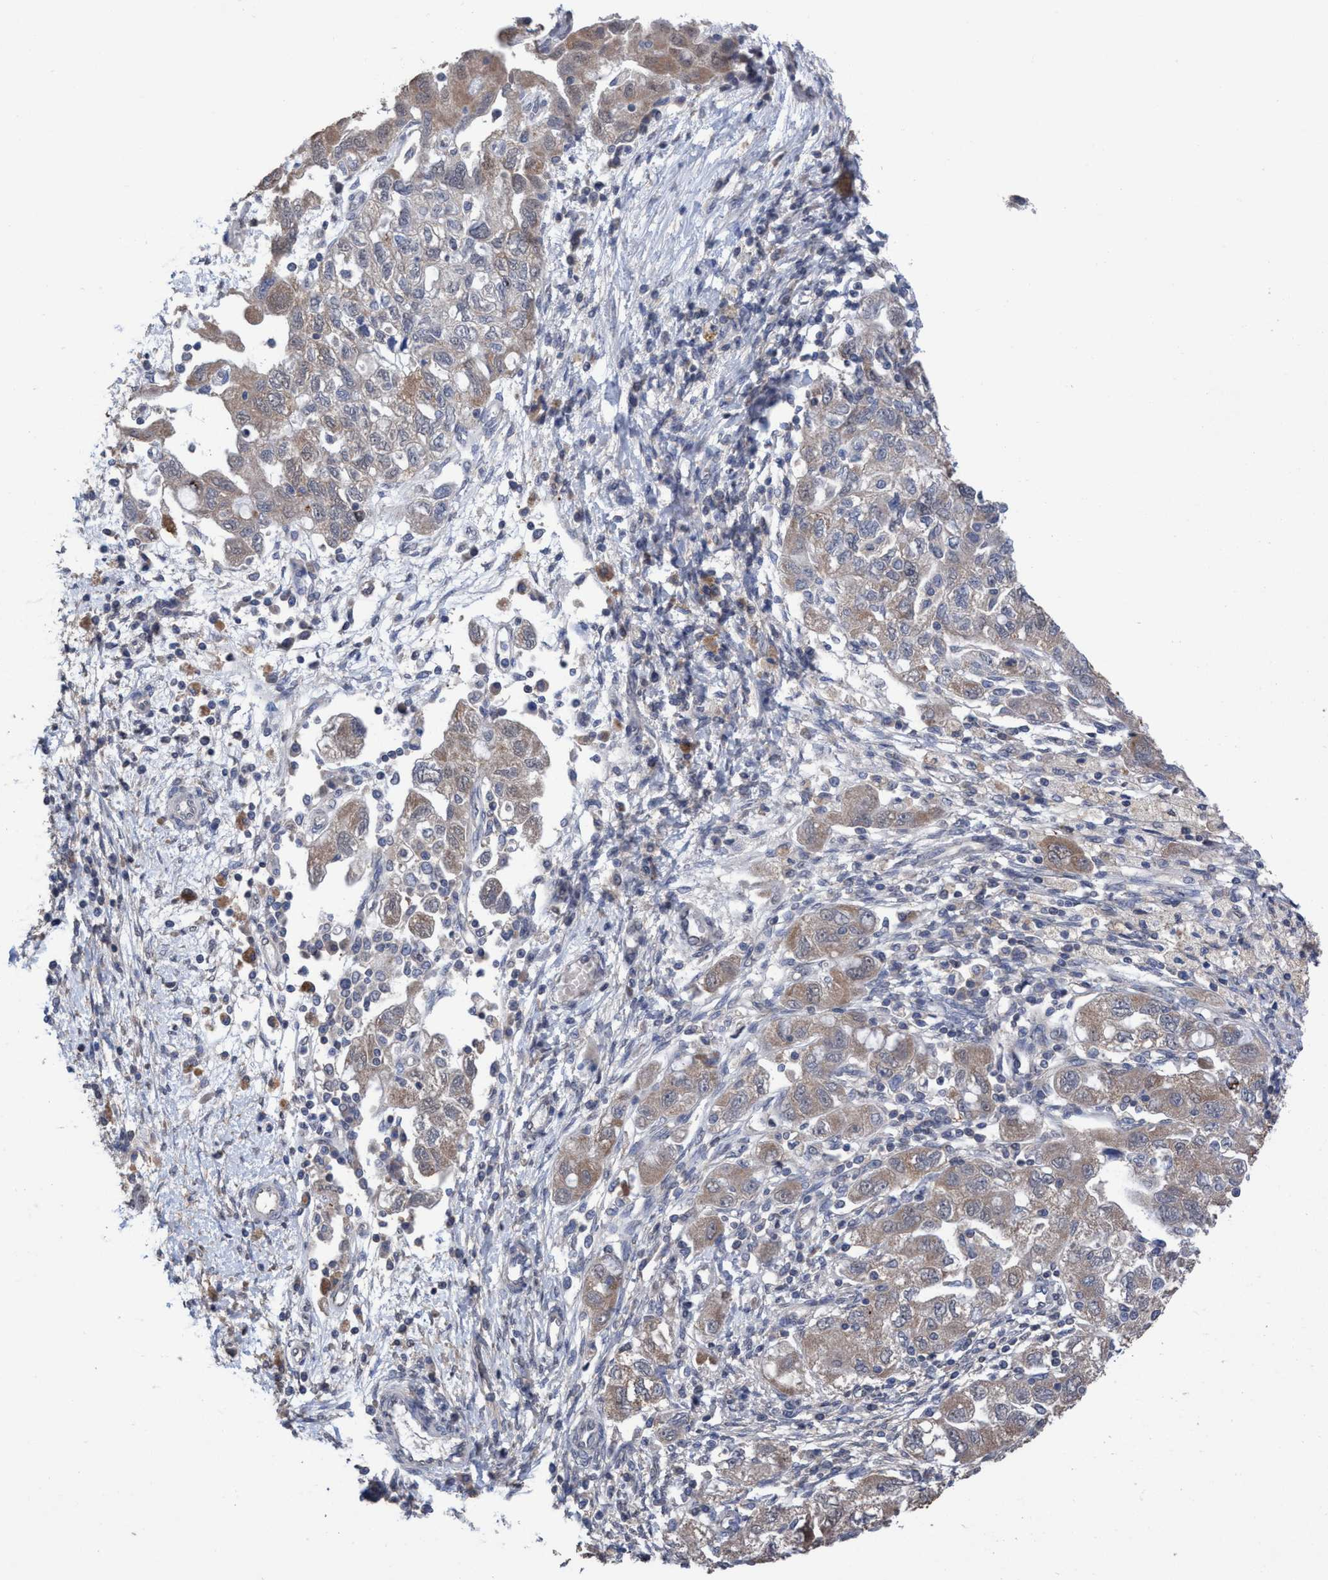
{"staining": {"intensity": "weak", "quantity": "<25%", "location": "cytoplasmic/membranous"}, "tissue": "ovarian cancer", "cell_type": "Tumor cells", "image_type": "cancer", "snomed": [{"axis": "morphology", "description": "Carcinoma, NOS"}, {"axis": "morphology", "description": "Cystadenocarcinoma, serous, NOS"}, {"axis": "topography", "description": "Ovary"}], "caption": "DAB immunohistochemical staining of human ovarian carcinoma shows no significant staining in tumor cells.", "gene": "GLOD4", "patient": {"sex": "female", "age": 69}}